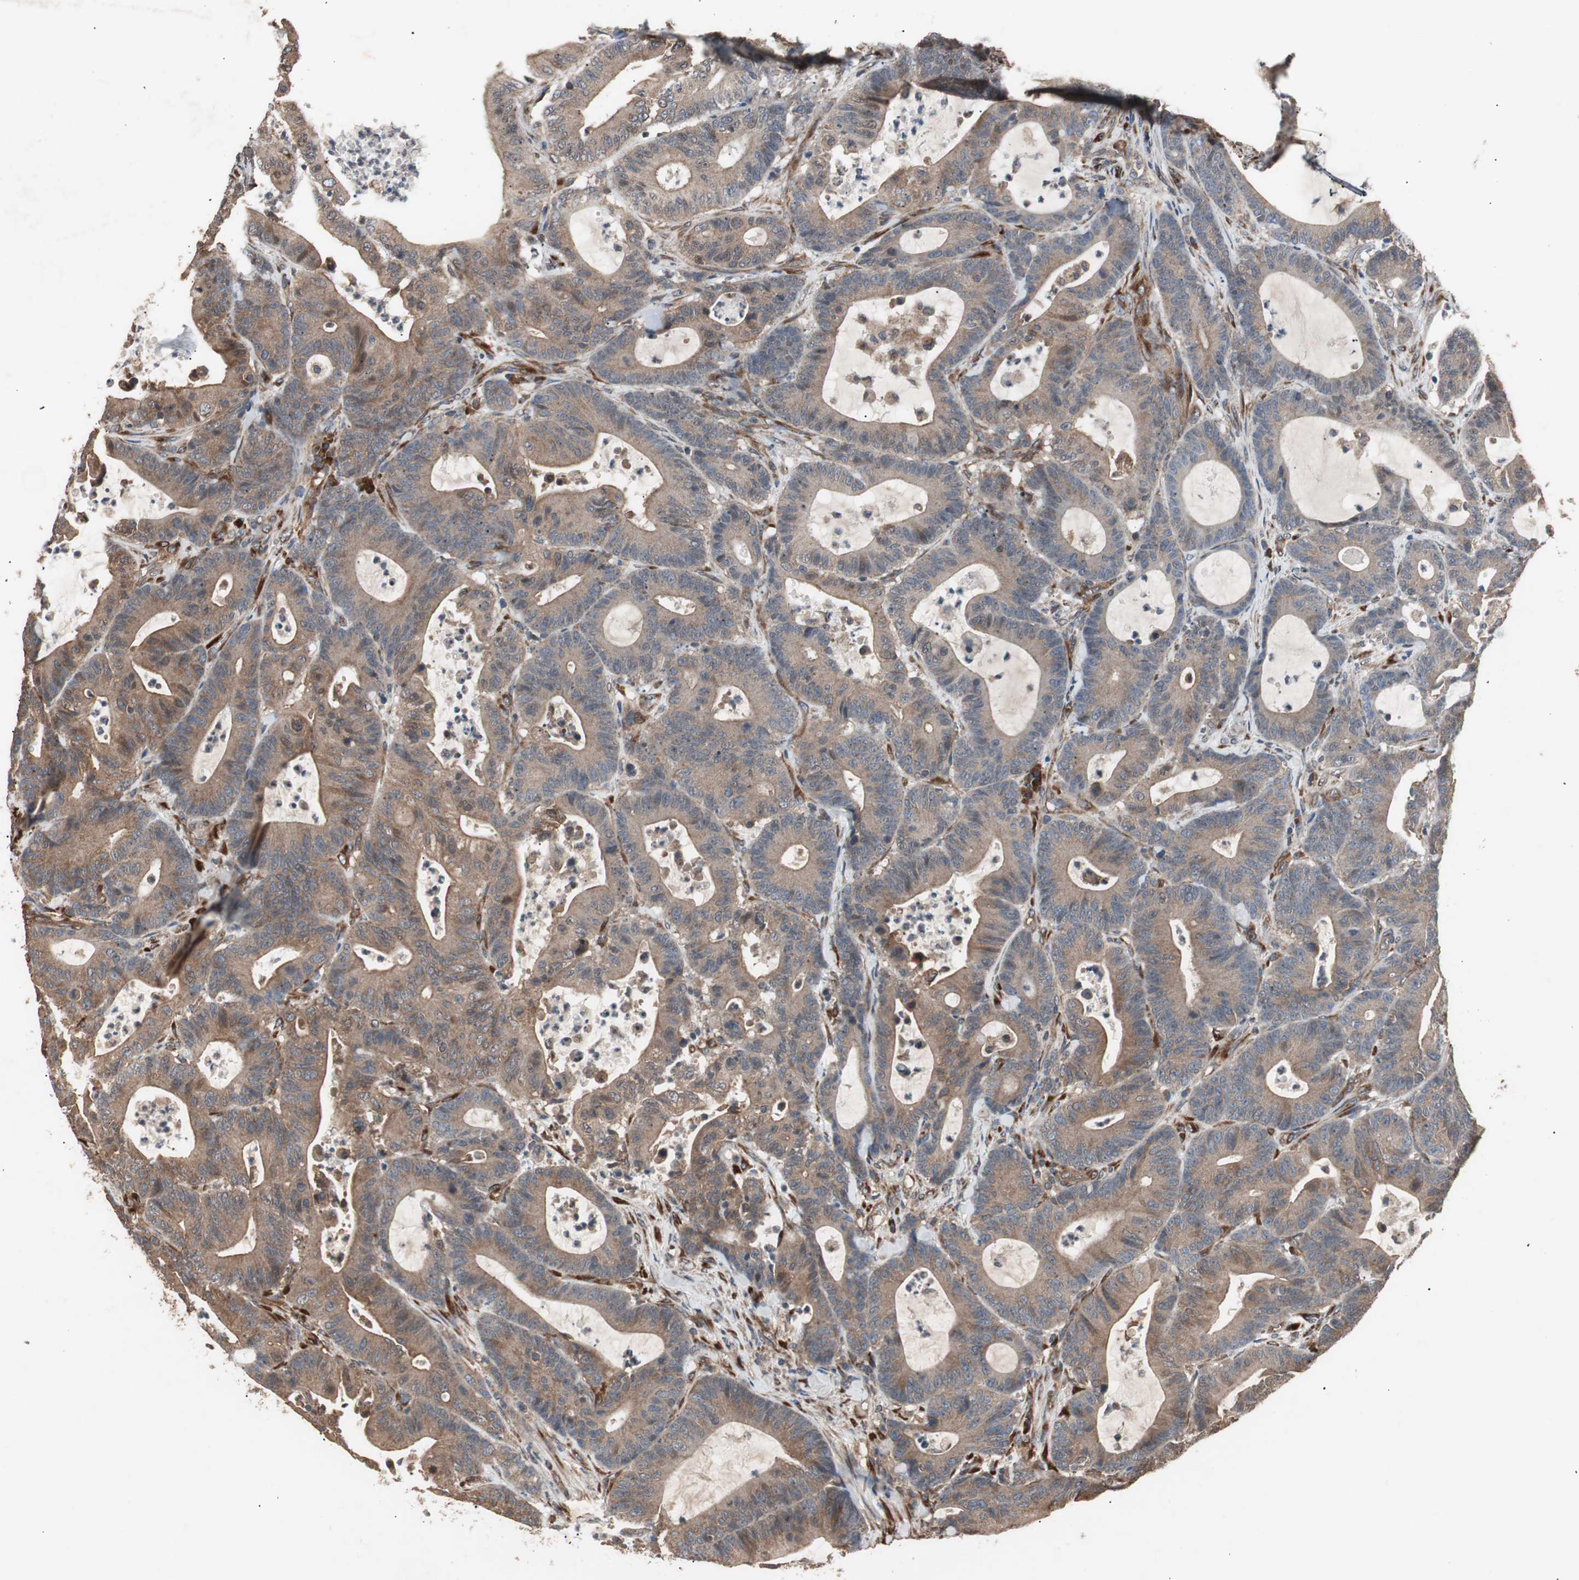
{"staining": {"intensity": "moderate", "quantity": ">75%", "location": "cytoplasmic/membranous"}, "tissue": "colorectal cancer", "cell_type": "Tumor cells", "image_type": "cancer", "snomed": [{"axis": "morphology", "description": "Adenocarcinoma, NOS"}, {"axis": "topography", "description": "Colon"}], "caption": "A photomicrograph of colorectal adenocarcinoma stained for a protein reveals moderate cytoplasmic/membranous brown staining in tumor cells.", "gene": "LZTS1", "patient": {"sex": "female", "age": 84}}